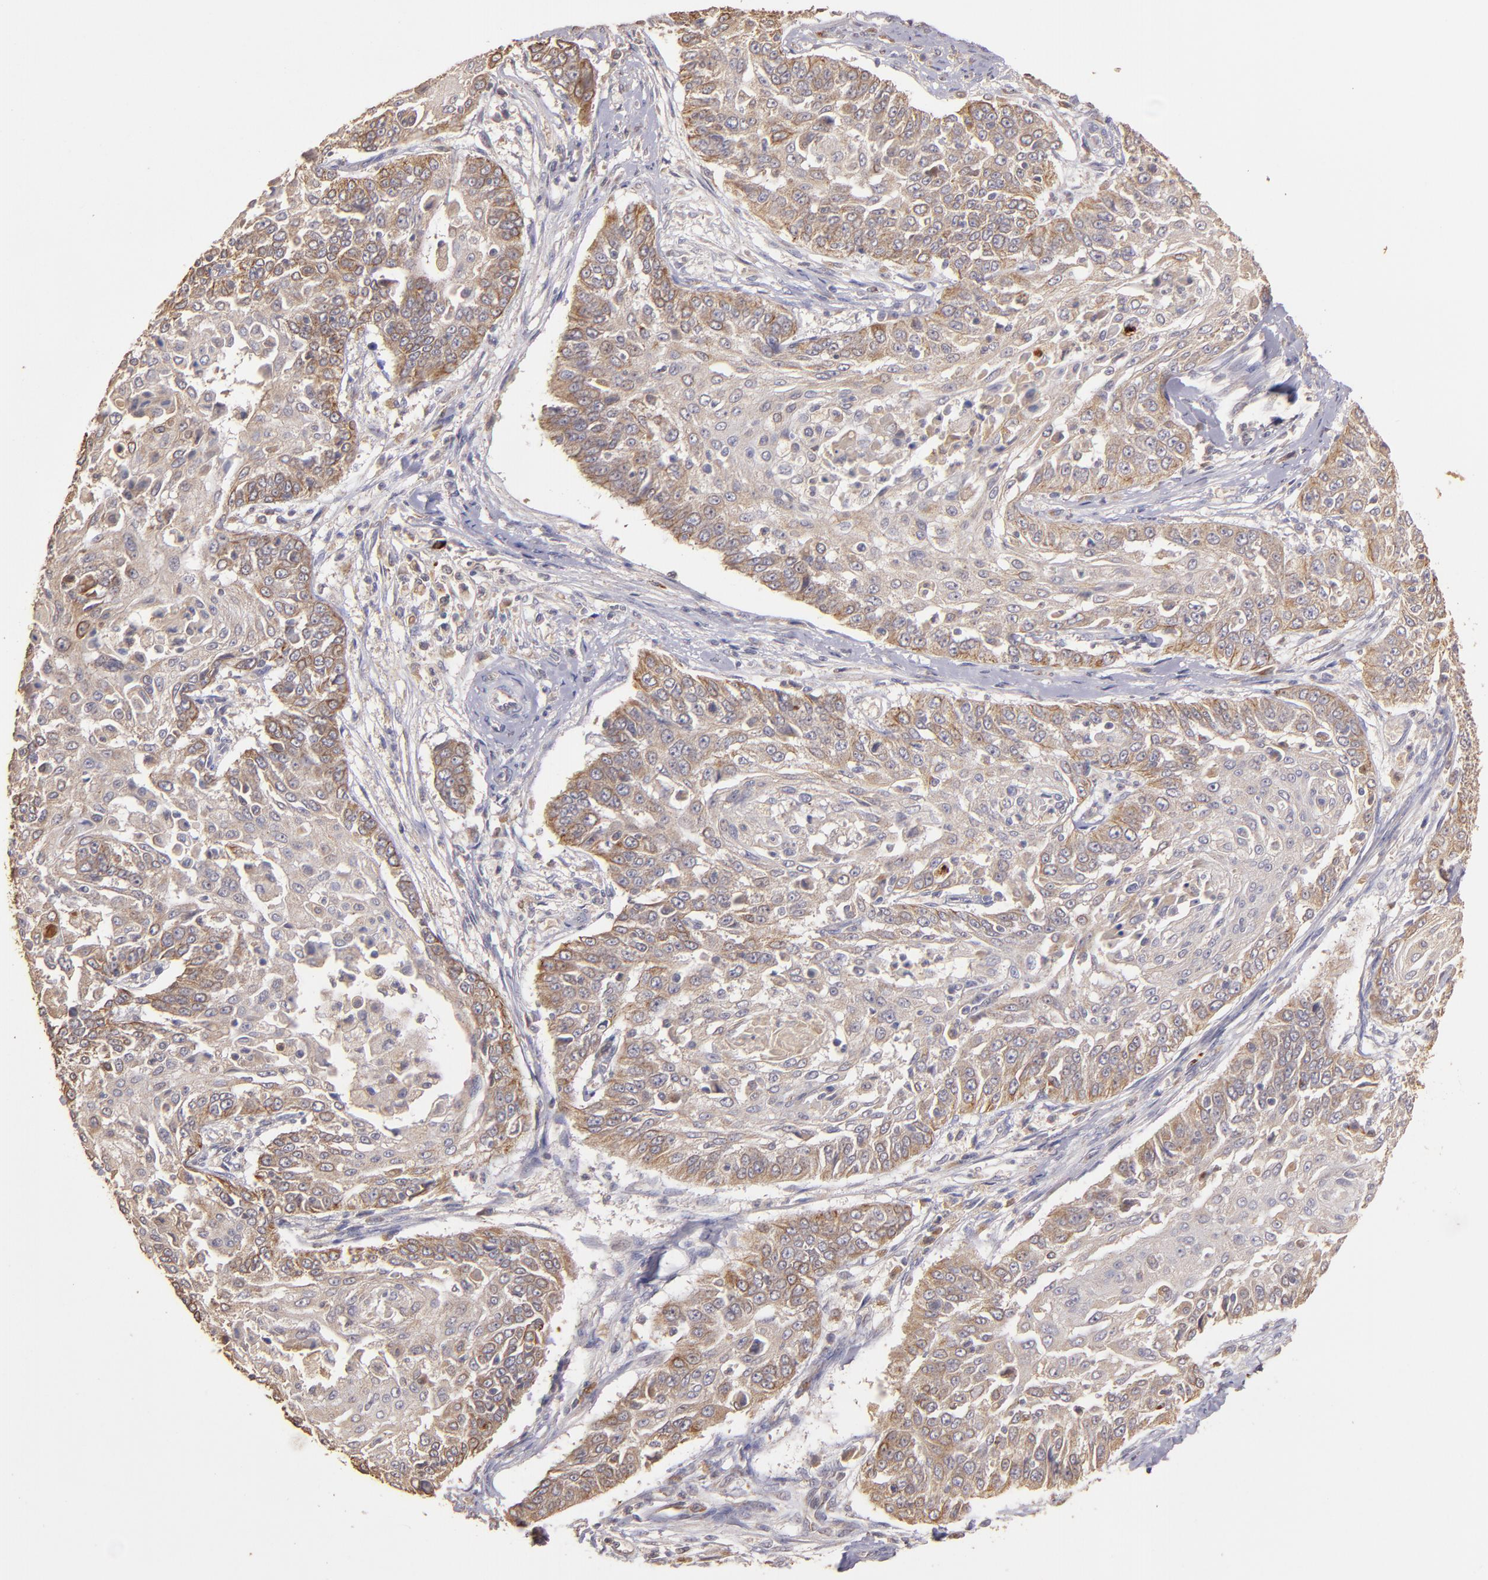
{"staining": {"intensity": "moderate", "quantity": ">75%", "location": "cytoplasmic/membranous"}, "tissue": "cervical cancer", "cell_type": "Tumor cells", "image_type": "cancer", "snomed": [{"axis": "morphology", "description": "Squamous cell carcinoma, NOS"}, {"axis": "topography", "description": "Cervix"}], "caption": "IHC of human cervical cancer demonstrates medium levels of moderate cytoplasmic/membranous expression in about >75% of tumor cells. The staining was performed using DAB, with brown indicating positive protein expression. Nuclei are stained blue with hematoxylin.", "gene": "SRRD", "patient": {"sex": "female", "age": 64}}